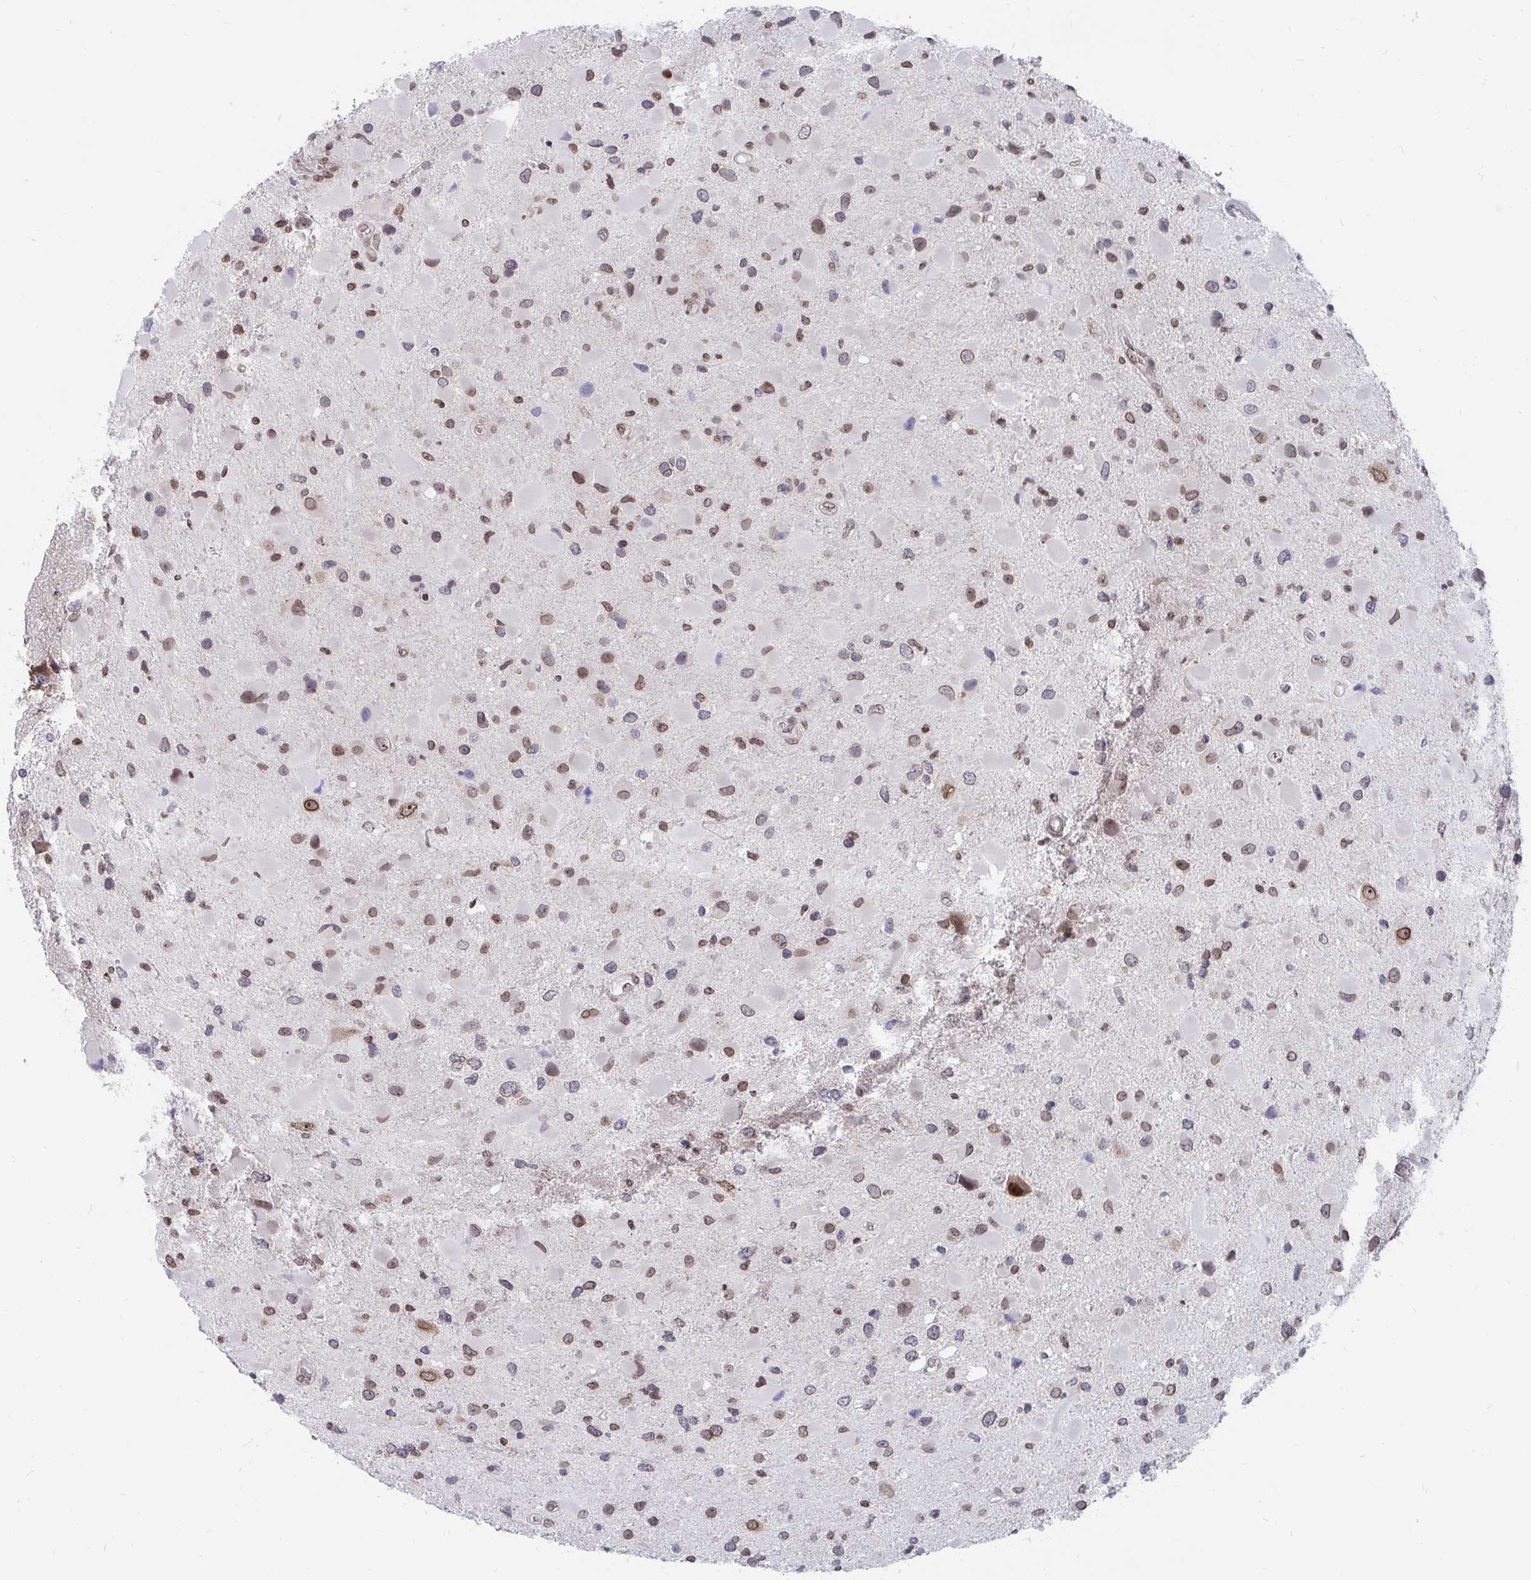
{"staining": {"intensity": "moderate", "quantity": "25%-75%", "location": "nuclear"}, "tissue": "glioma", "cell_type": "Tumor cells", "image_type": "cancer", "snomed": [{"axis": "morphology", "description": "Glioma, malignant, Low grade"}, {"axis": "topography", "description": "Brain"}], "caption": "Immunohistochemical staining of human glioma exhibits medium levels of moderate nuclear positivity in about 25%-75% of tumor cells.", "gene": "TRIP12", "patient": {"sex": "female", "age": 32}}